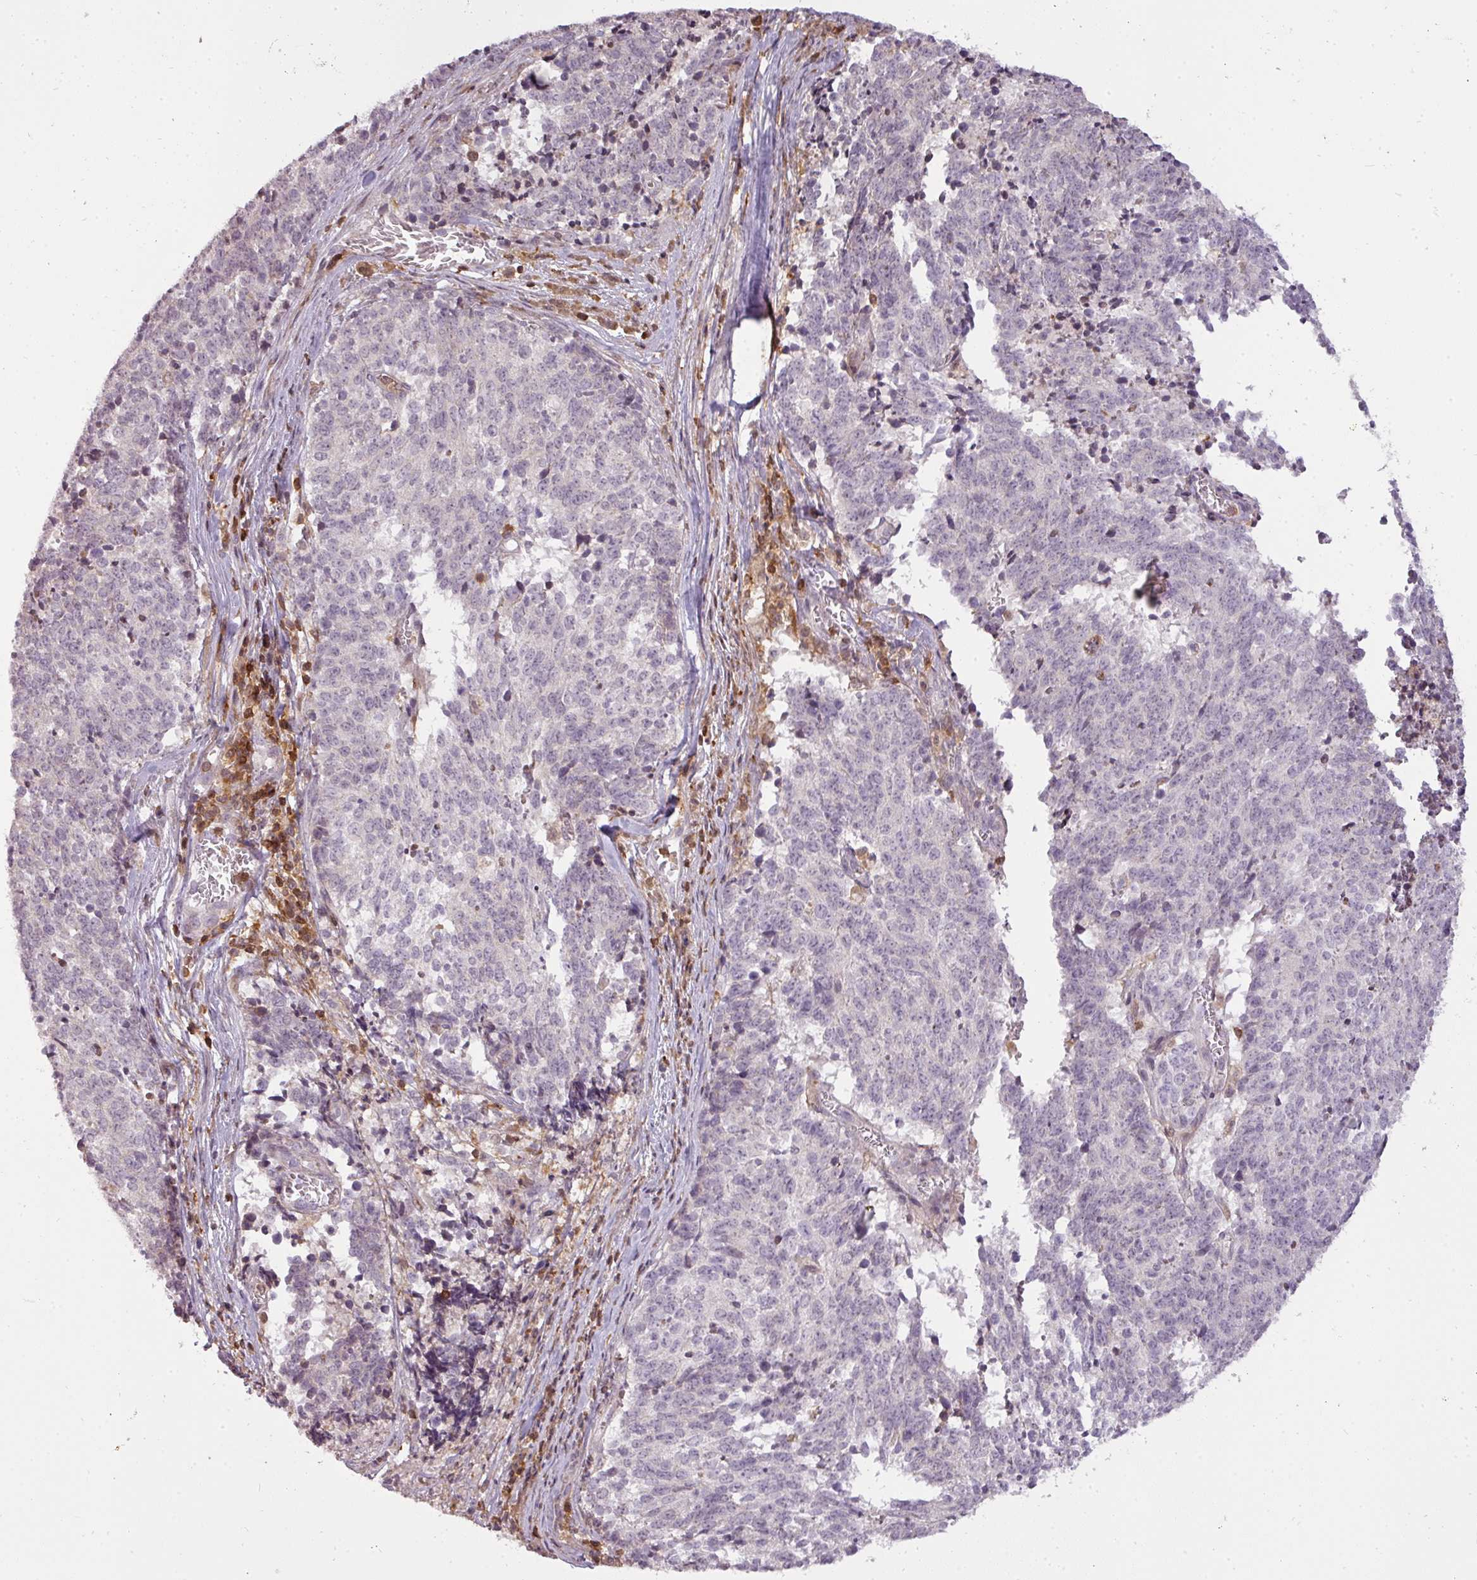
{"staining": {"intensity": "negative", "quantity": "none", "location": "none"}, "tissue": "cervical cancer", "cell_type": "Tumor cells", "image_type": "cancer", "snomed": [{"axis": "morphology", "description": "Squamous cell carcinoma, NOS"}, {"axis": "topography", "description": "Cervix"}], "caption": "Immunohistochemistry (IHC) of cervical squamous cell carcinoma reveals no expression in tumor cells. (DAB immunohistochemistry with hematoxylin counter stain).", "gene": "STK4", "patient": {"sex": "female", "age": 29}}